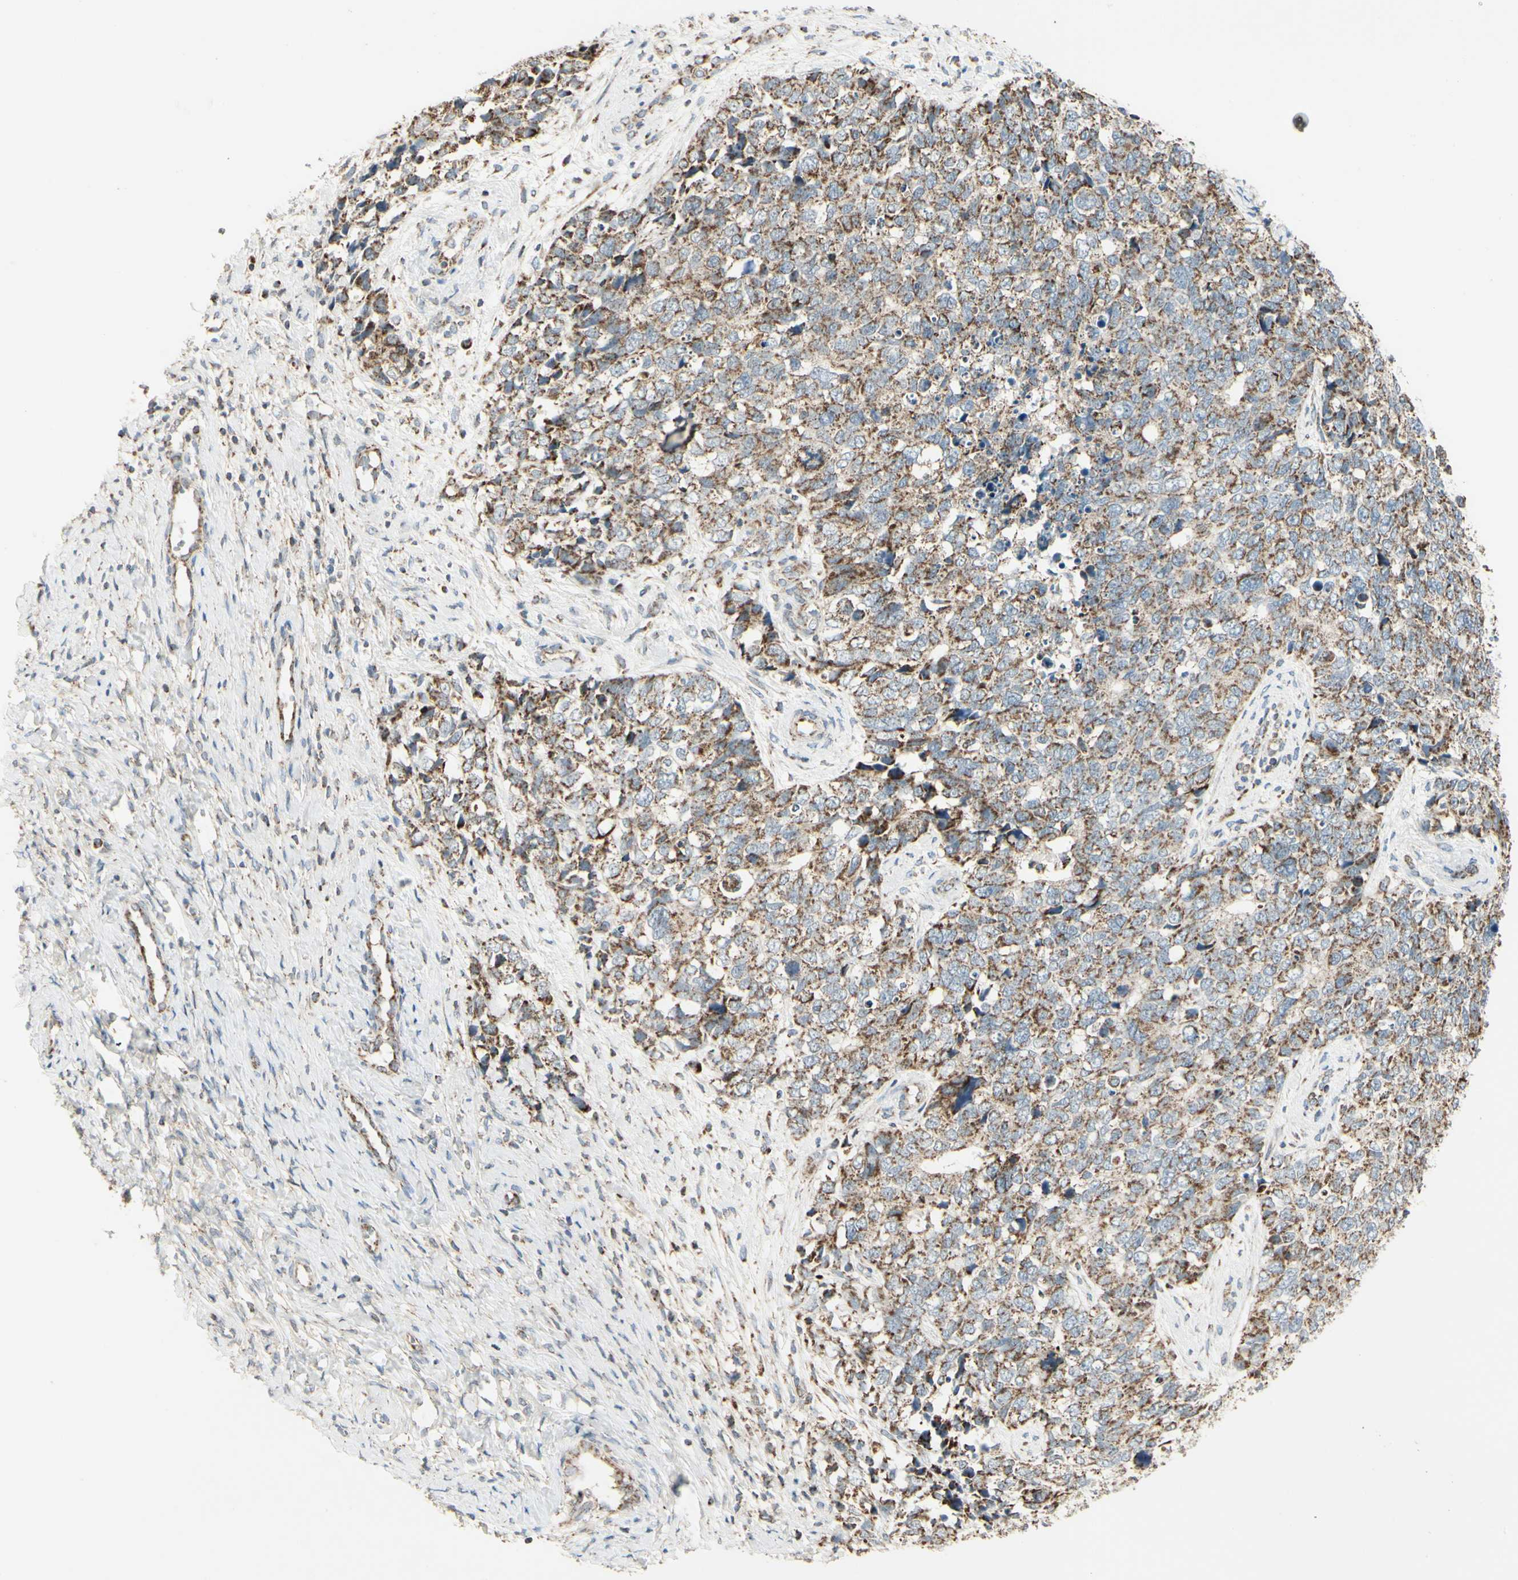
{"staining": {"intensity": "moderate", "quantity": ">75%", "location": "cytoplasmic/membranous"}, "tissue": "cervical cancer", "cell_type": "Tumor cells", "image_type": "cancer", "snomed": [{"axis": "morphology", "description": "Squamous cell carcinoma, NOS"}, {"axis": "topography", "description": "Cervix"}], "caption": "Protein expression analysis of squamous cell carcinoma (cervical) demonstrates moderate cytoplasmic/membranous staining in about >75% of tumor cells.", "gene": "ANKS6", "patient": {"sex": "female", "age": 63}}